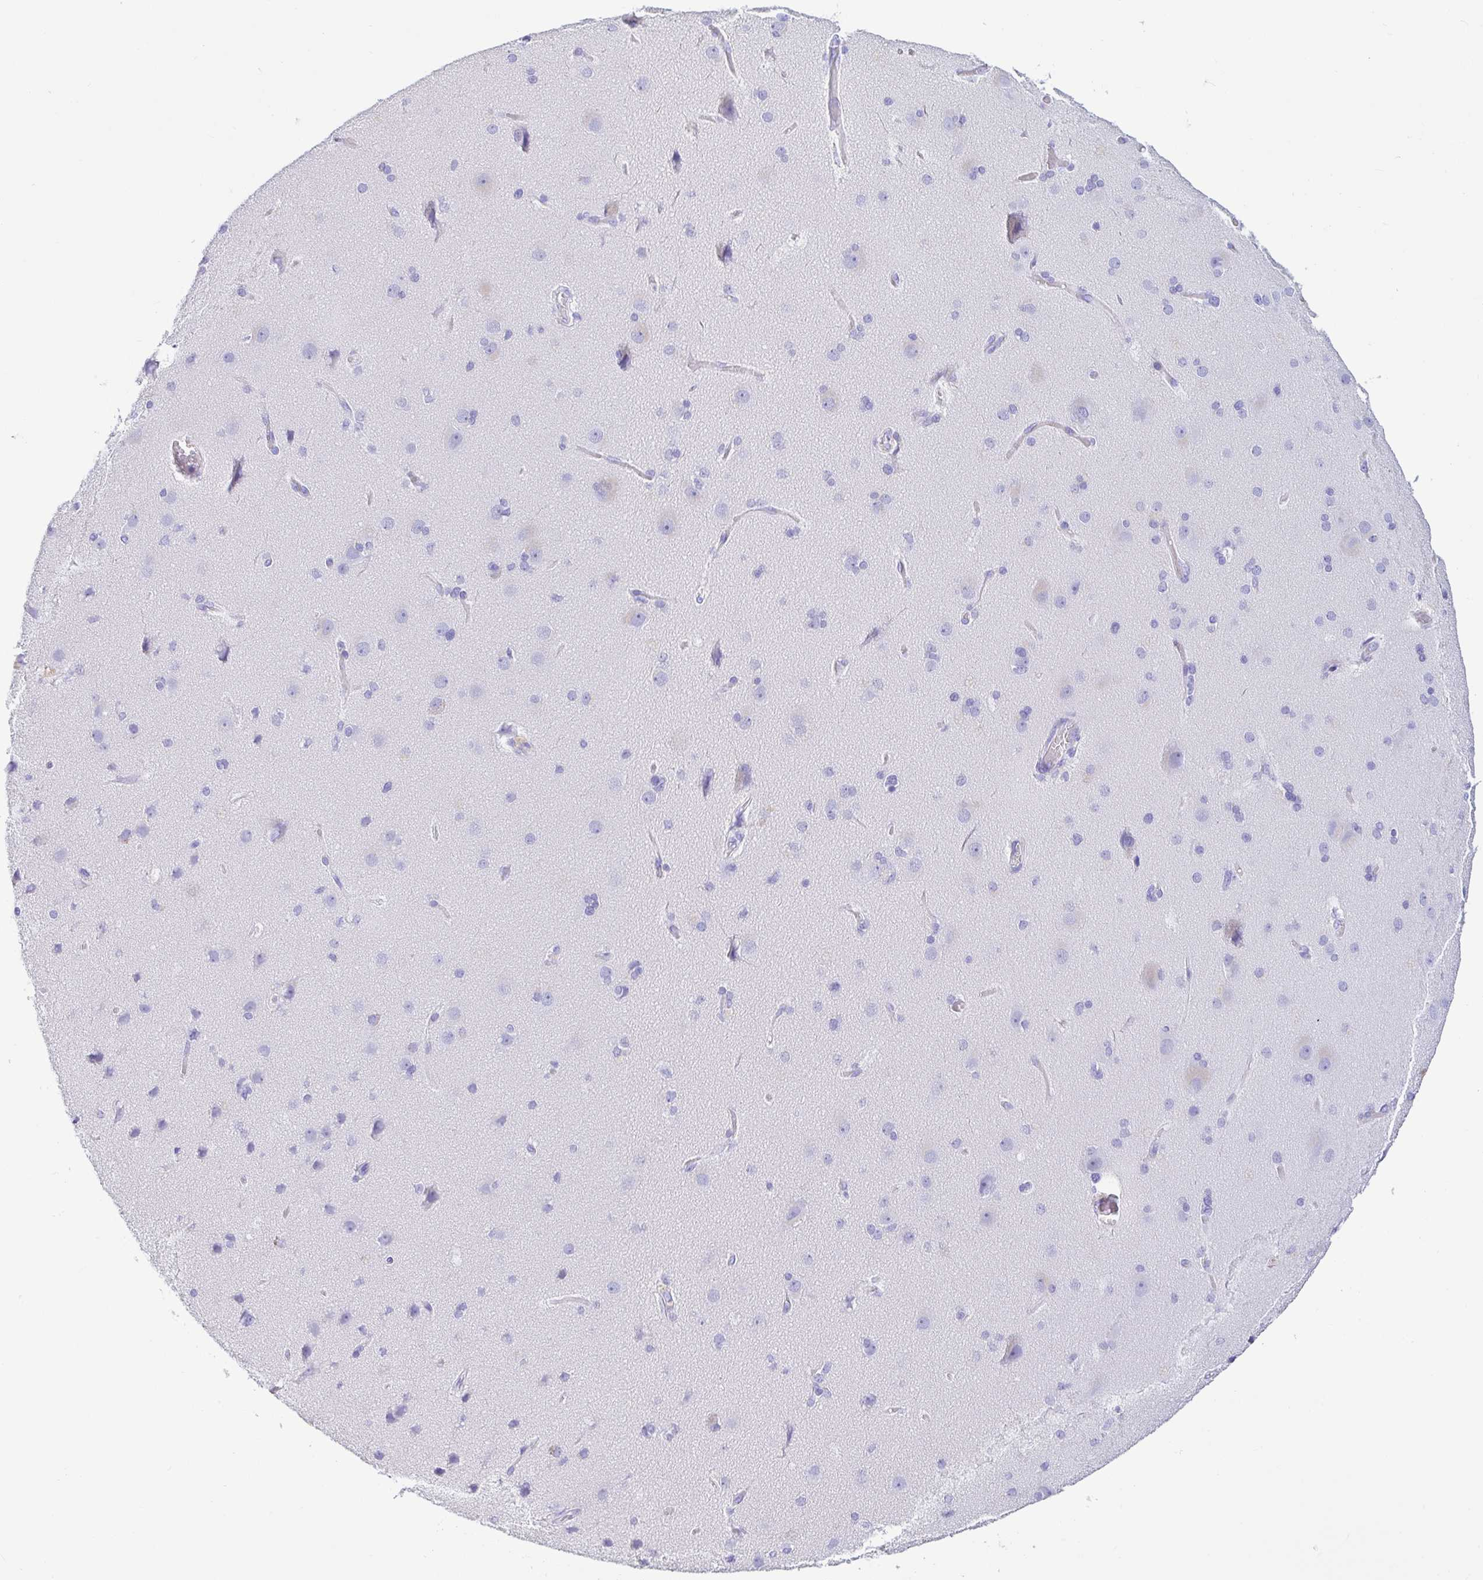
{"staining": {"intensity": "negative", "quantity": "none", "location": "none"}, "tissue": "cerebral cortex", "cell_type": "Endothelial cells", "image_type": "normal", "snomed": [{"axis": "morphology", "description": "Normal tissue, NOS"}, {"axis": "morphology", "description": "Glioma, malignant, High grade"}, {"axis": "topography", "description": "Cerebral cortex"}], "caption": "There is no significant staining in endothelial cells of cerebral cortex.", "gene": "CD5", "patient": {"sex": "male", "age": 71}}